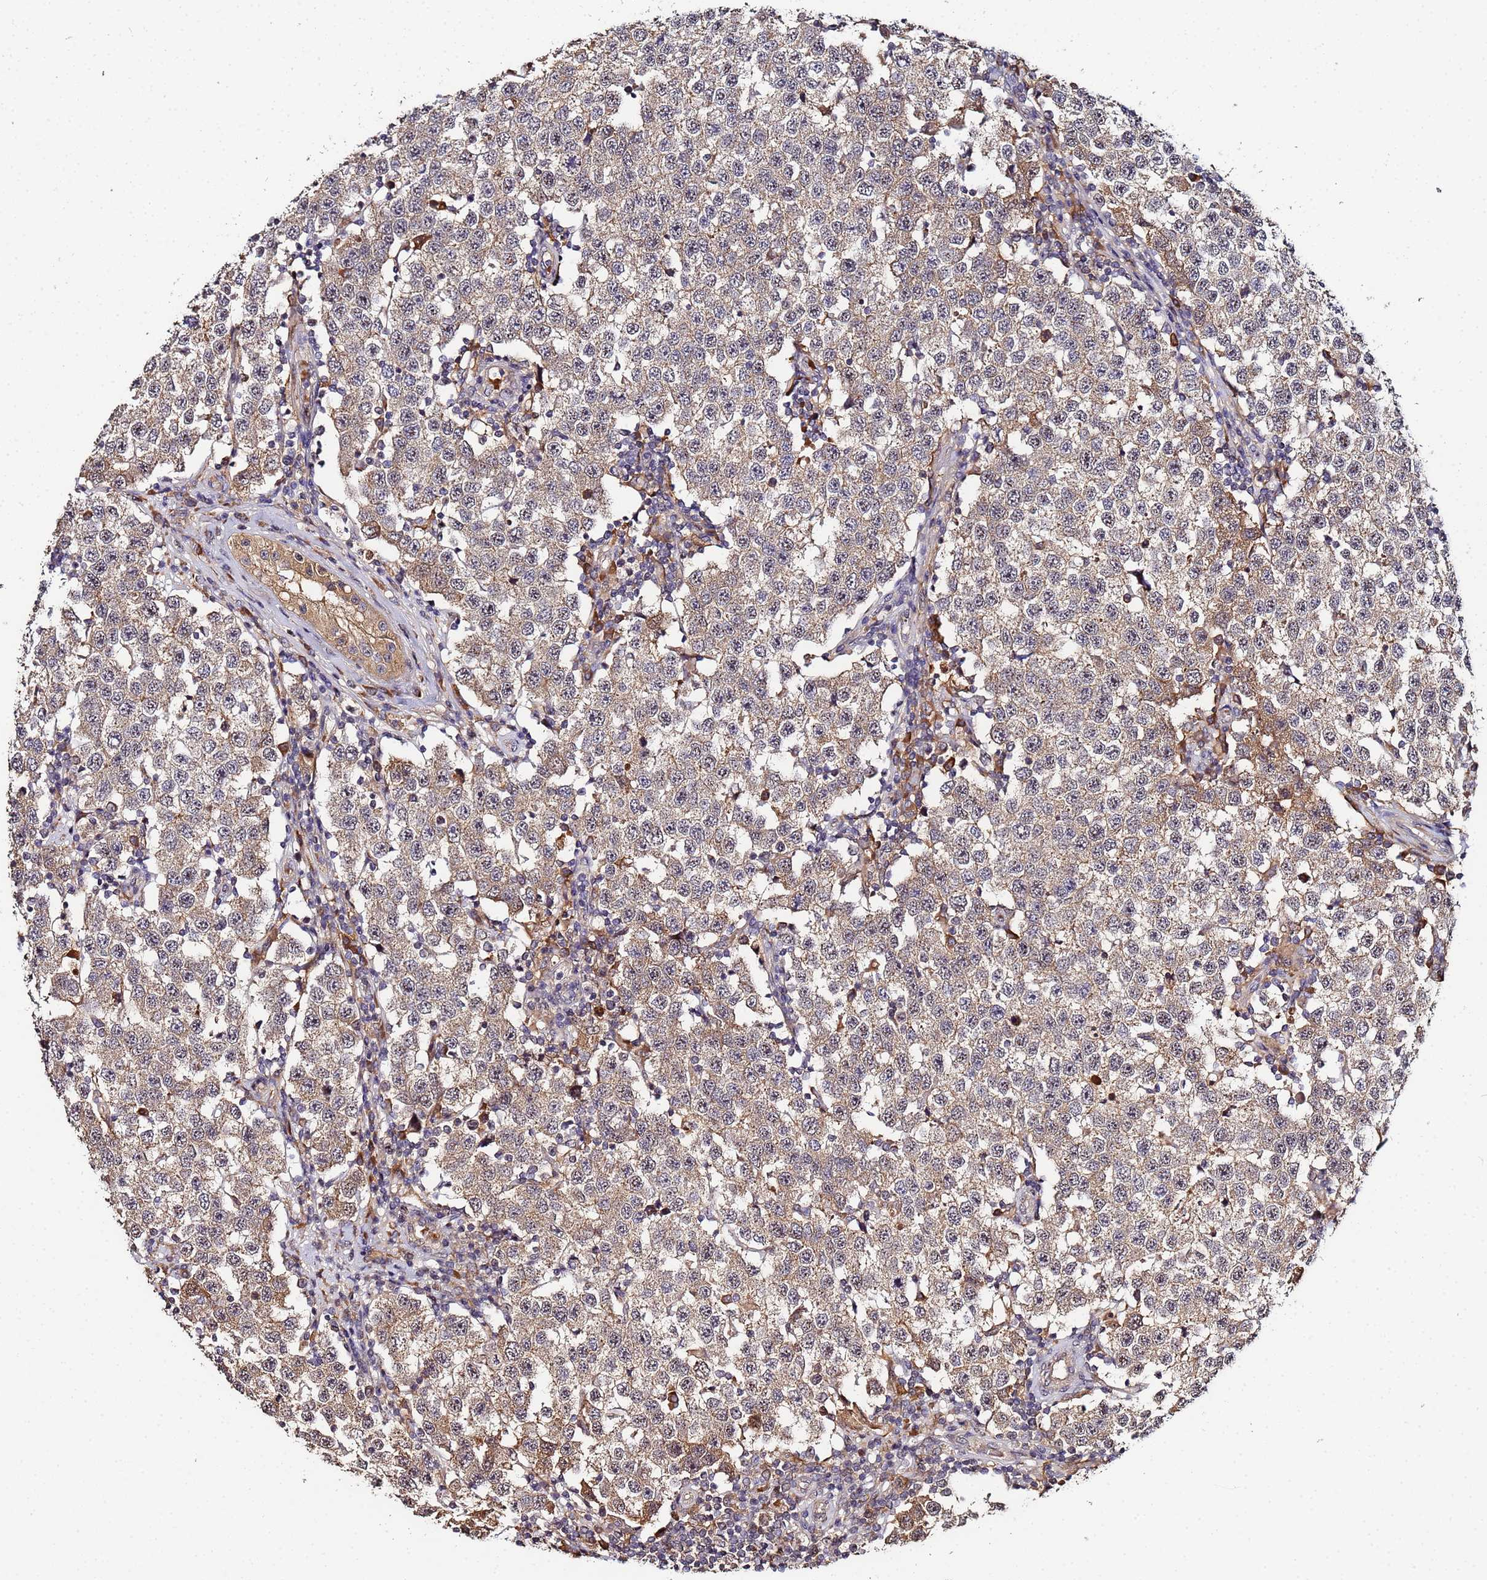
{"staining": {"intensity": "weak", "quantity": ">75%", "location": "cytoplasmic/membranous"}, "tissue": "testis cancer", "cell_type": "Tumor cells", "image_type": "cancer", "snomed": [{"axis": "morphology", "description": "Seminoma, NOS"}, {"axis": "topography", "description": "Testis"}], "caption": "Protein staining of testis cancer (seminoma) tissue shows weak cytoplasmic/membranous expression in about >75% of tumor cells. (DAB = brown stain, brightfield microscopy at high magnification).", "gene": "OSER1", "patient": {"sex": "male", "age": 34}}